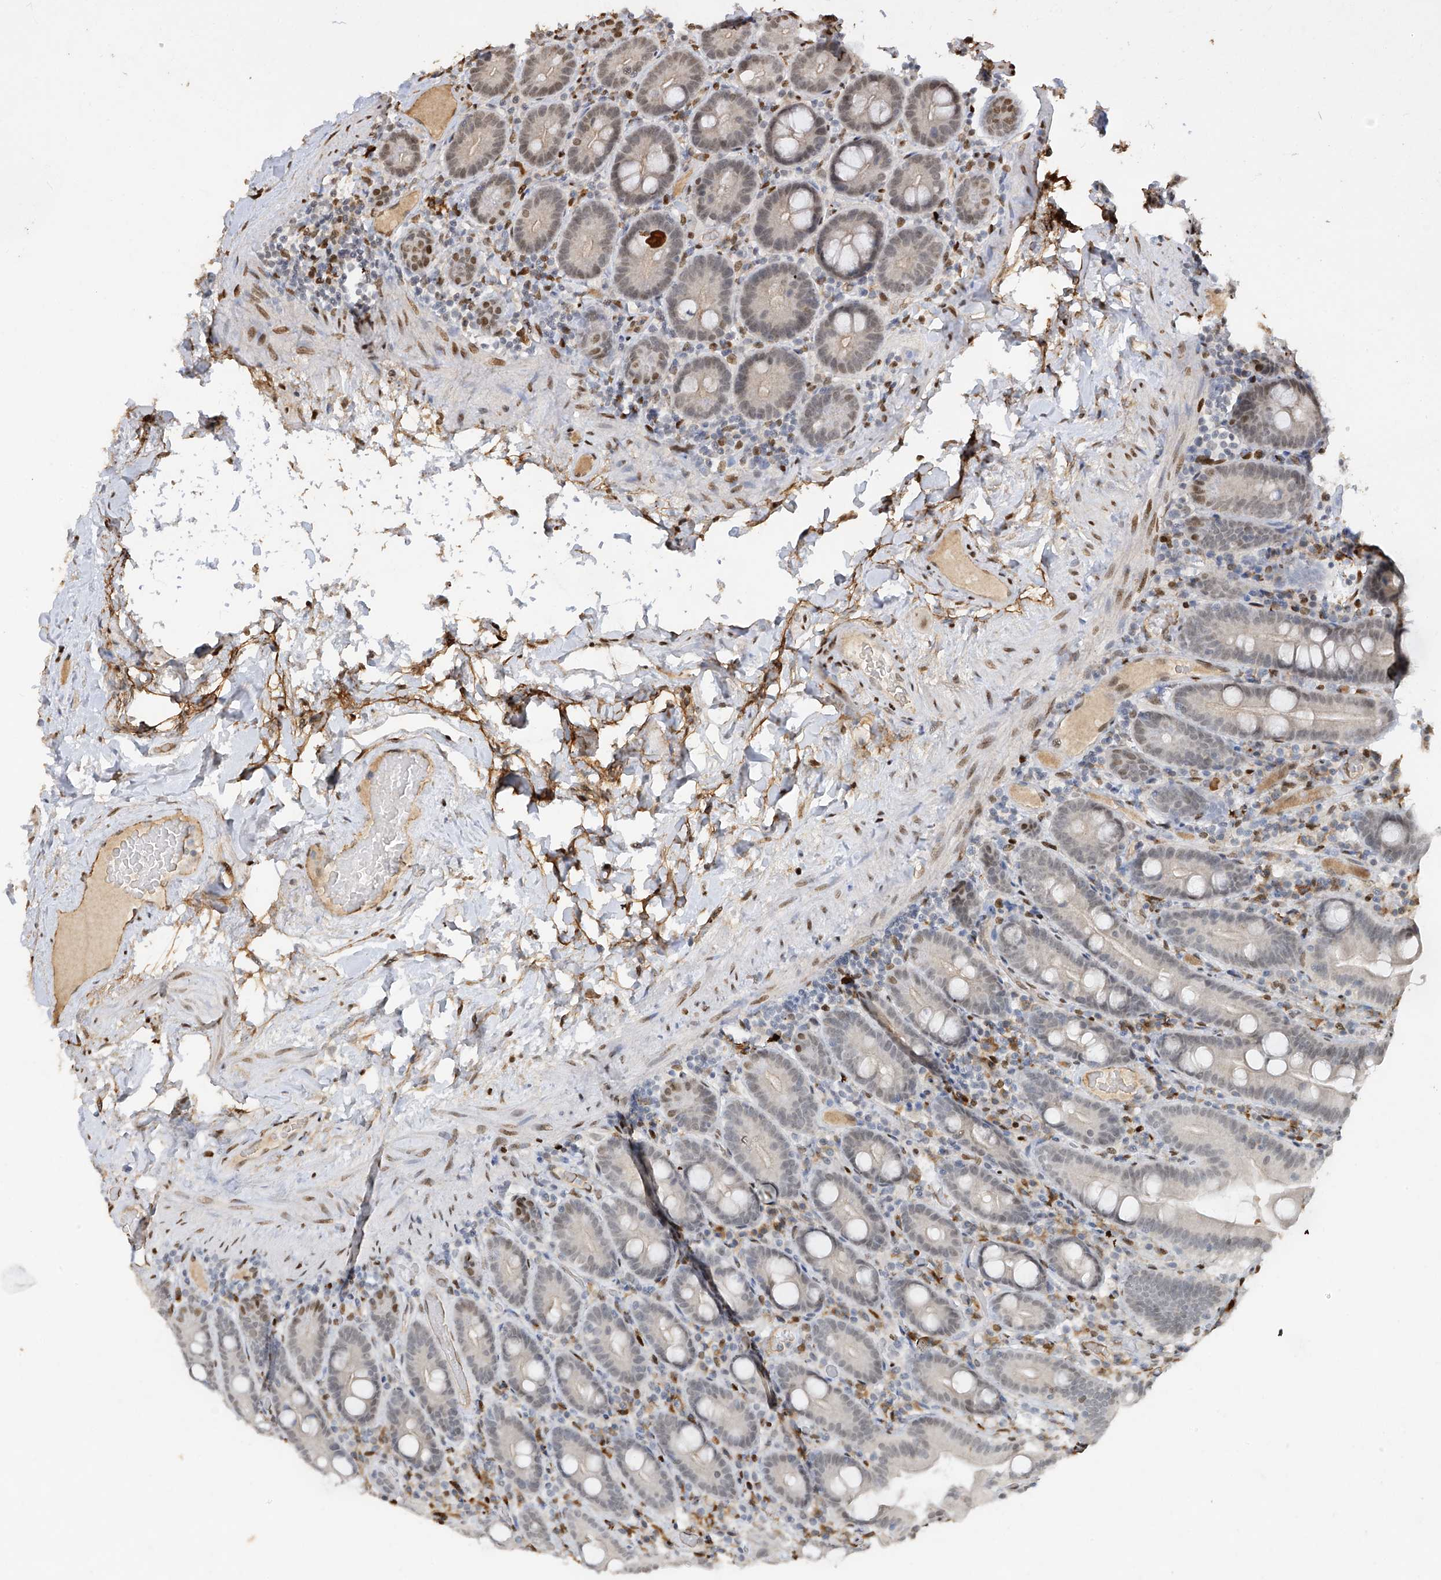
{"staining": {"intensity": "weak", "quantity": "25%-75%", "location": "nuclear"}, "tissue": "duodenum", "cell_type": "Glandular cells", "image_type": "normal", "snomed": [{"axis": "morphology", "description": "Normal tissue, NOS"}, {"axis": "topography", "description": "Duodenum"}], "caption": "High-magnification brightfield microscopy of unremarkable duodenum stained with DAB (brown) and counterstained with hematoxylin (blue). glandular cells exhibit weak nuclear expression is appreciated in approximately25%-75% of cells. Immunohistochemistry stains the protein of interest in brown and the nuclei are stained blue.", "gene": "ATRIP", "patient": {"sex": "male", "age": 55}}